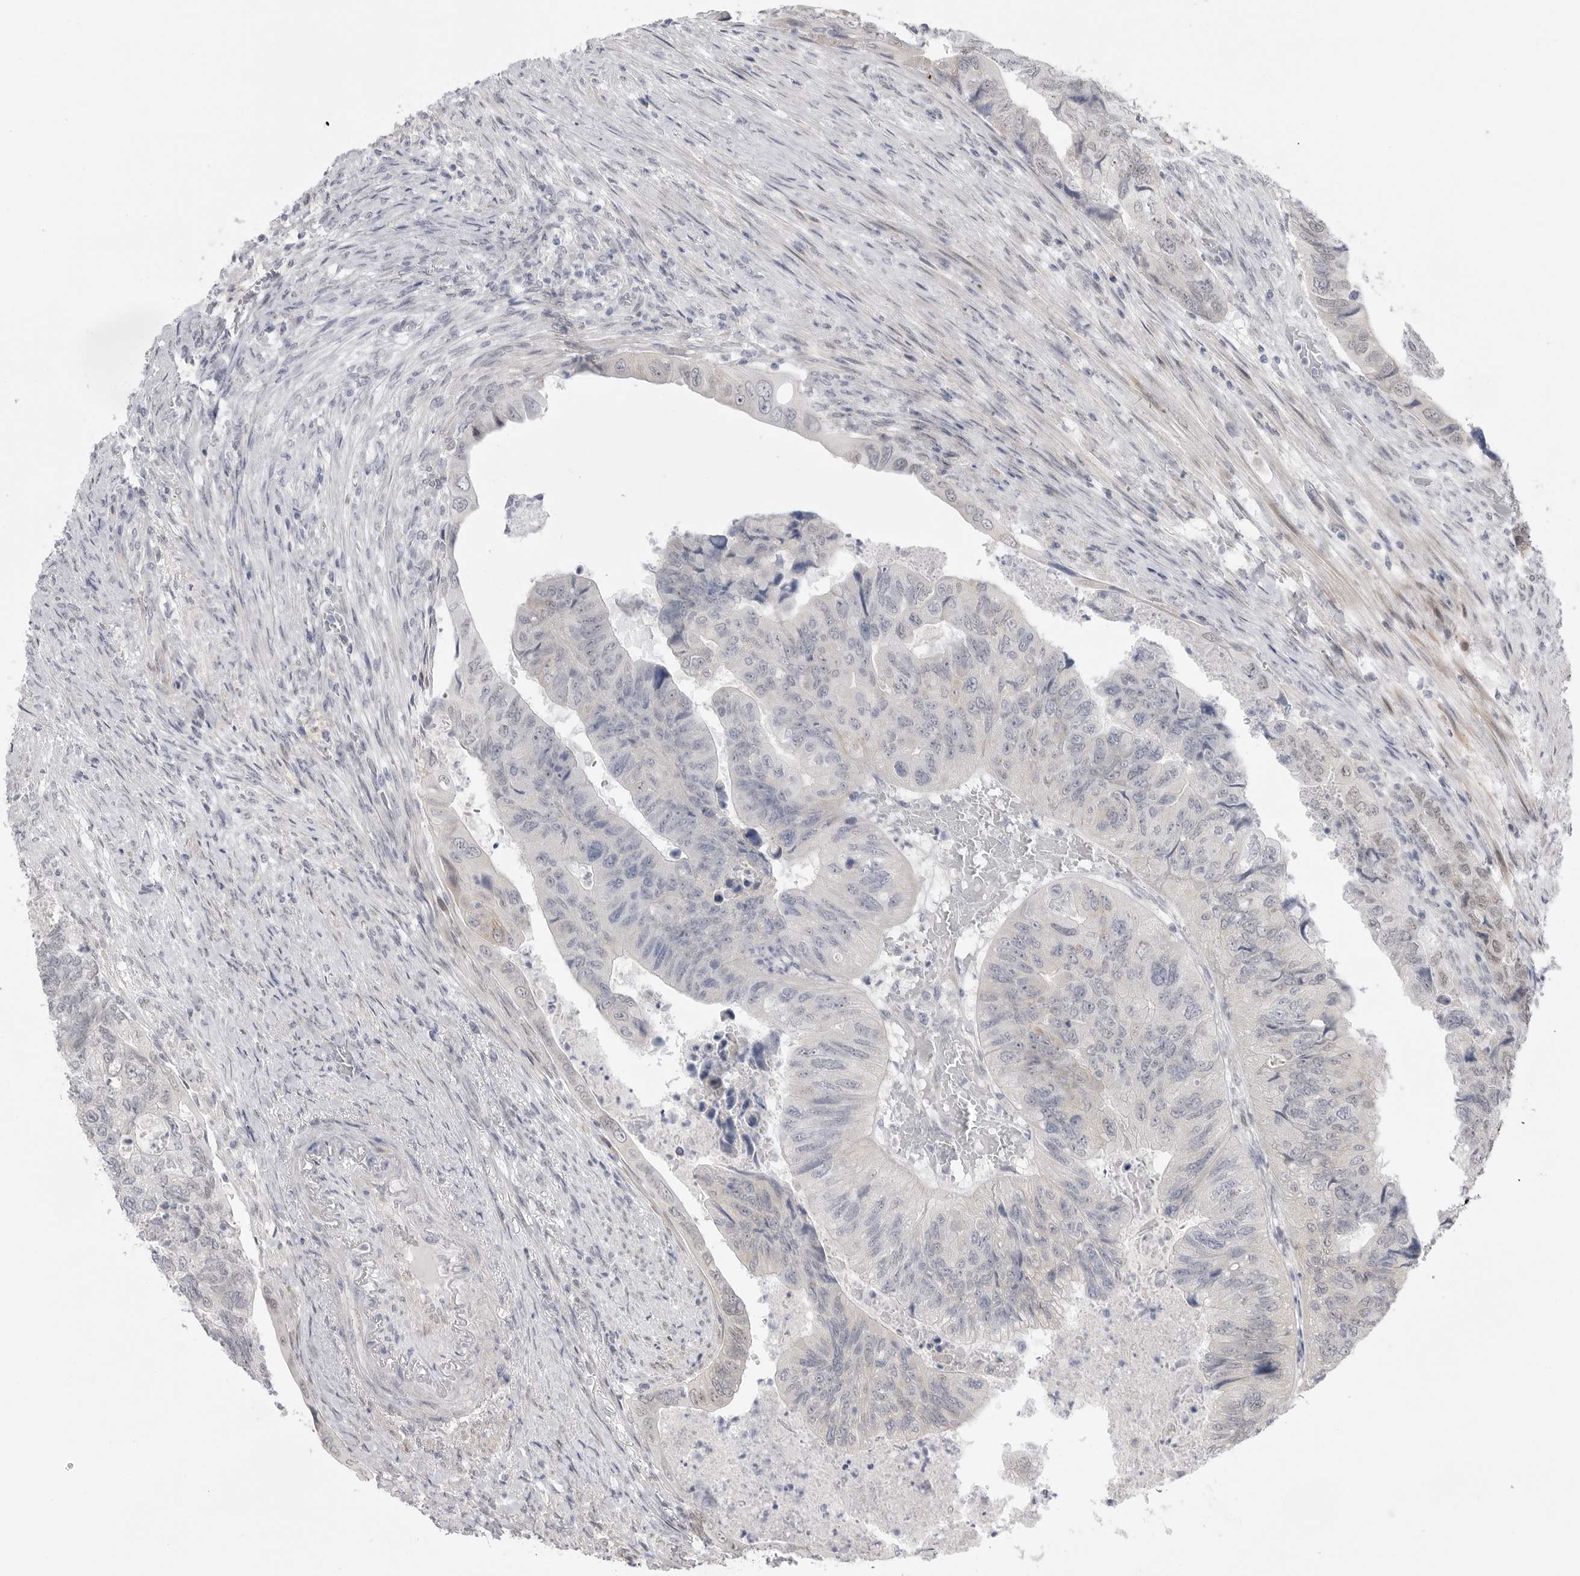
{"staining": {"intensity": "weak", "quantity": "<25%", "location": "cytoplasmic/membranous,nuclear"}, "tissue": "colorectal cancer", "cell_type": "Tumor cells", "image_type": "cancer", "snomed": [{"axis": "morphology", "description": "Adenocarcinoma, NOS"}, {"axis": "topography", "description": "Rectum"}], "caption": "Colorectal adenocarcinoma stained for a protein using immunohistochemistry exhibits no staining tumor cells.", "gene": "GGT6", "patient": {"sex": "male", "age": 63}}